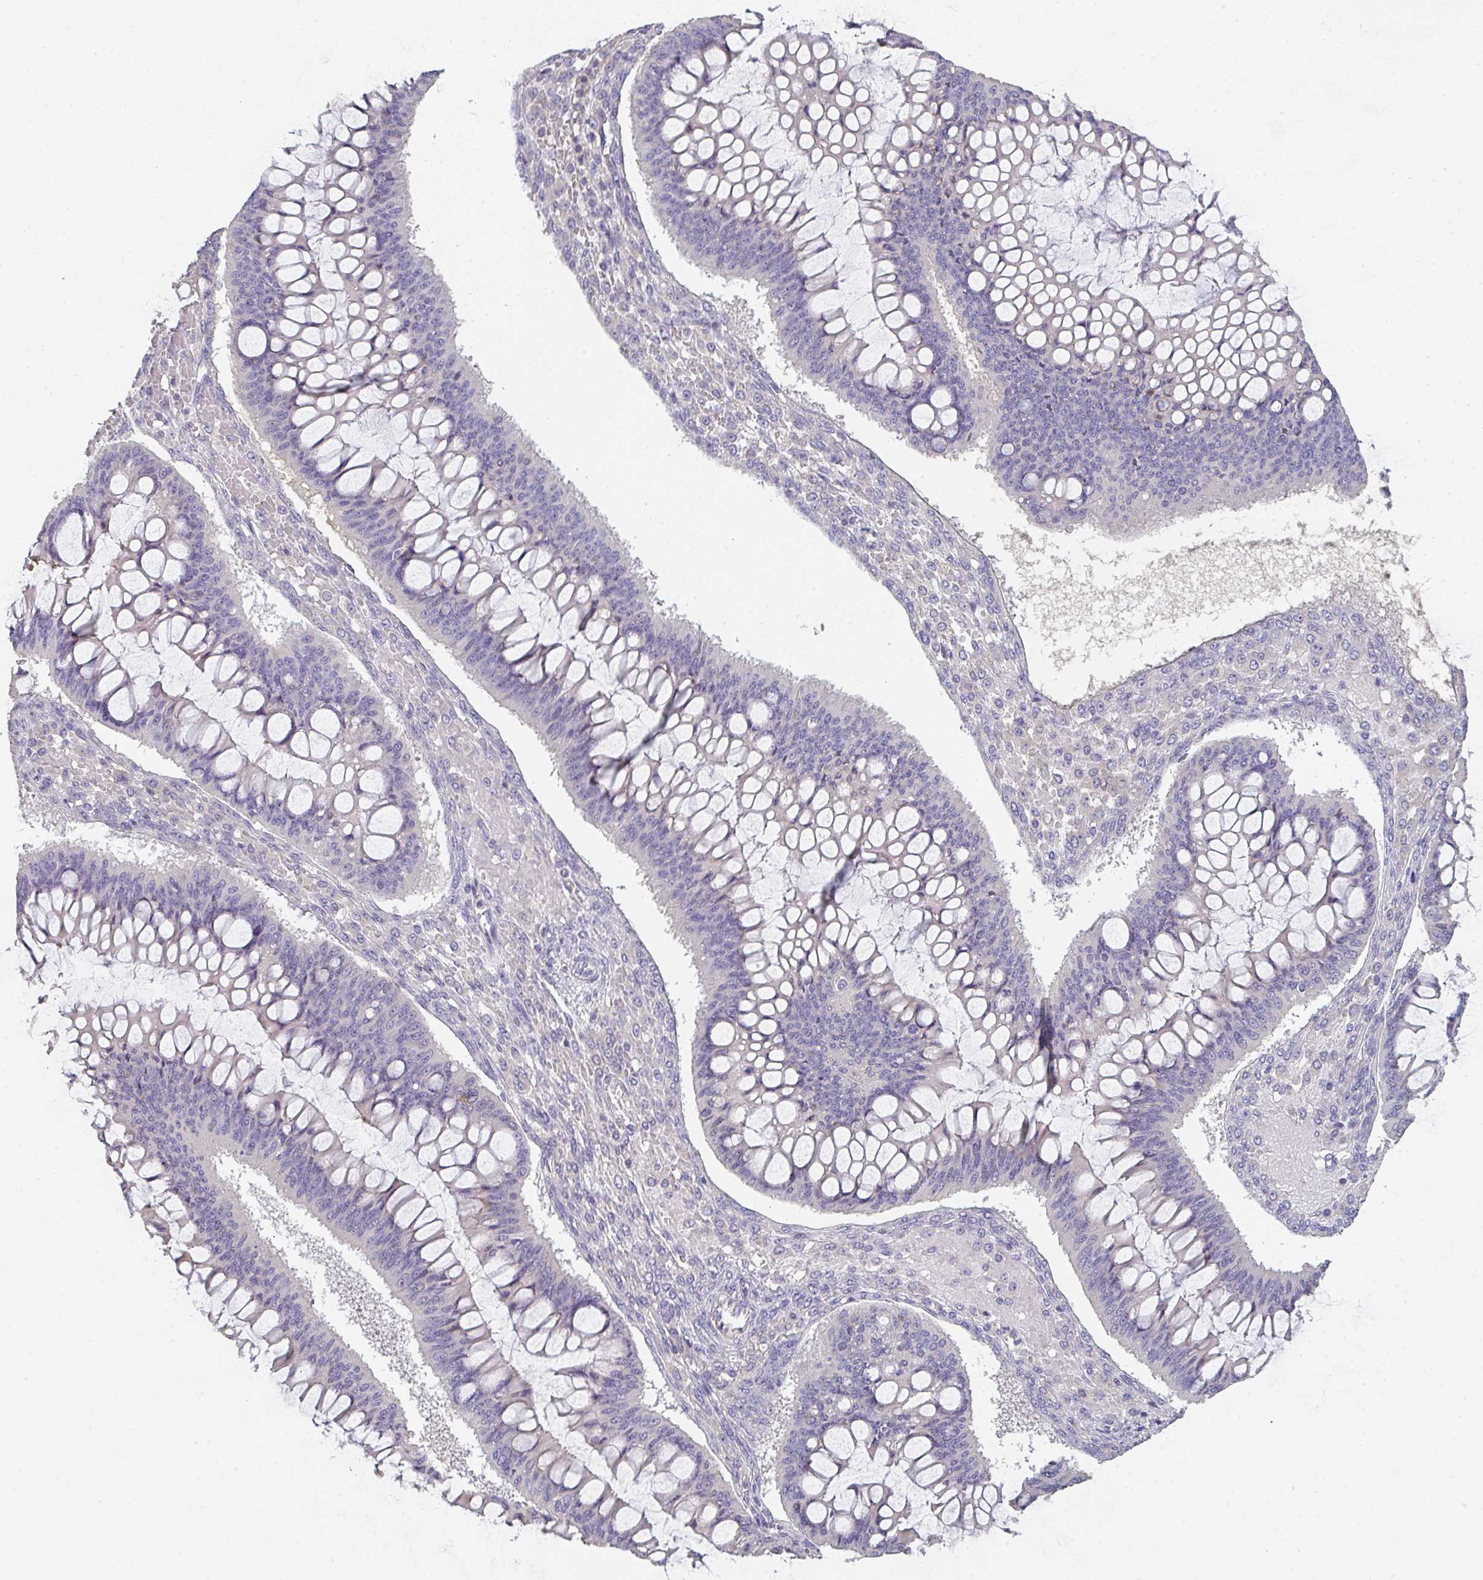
{"staining": {"intensity": "negative", "quantity": "none", "location": "none"}, "tissue": "ovarian cancer", "cell_type": "Tumor cells", "image_type": "cancer", "snomed": [{"axis": "morphology", "description": "Cystadenocarcinoma, mucinous, NOS"}, {"axis": "topography", "description": "Ovary"}], "caption": "This is an immunohistochemistry (IHC) photomicrograph of ovarian cancer. There is no staining in tumor cells.", "gene": "ZNF215", "patient": {"sex": "female", "age": 73}}